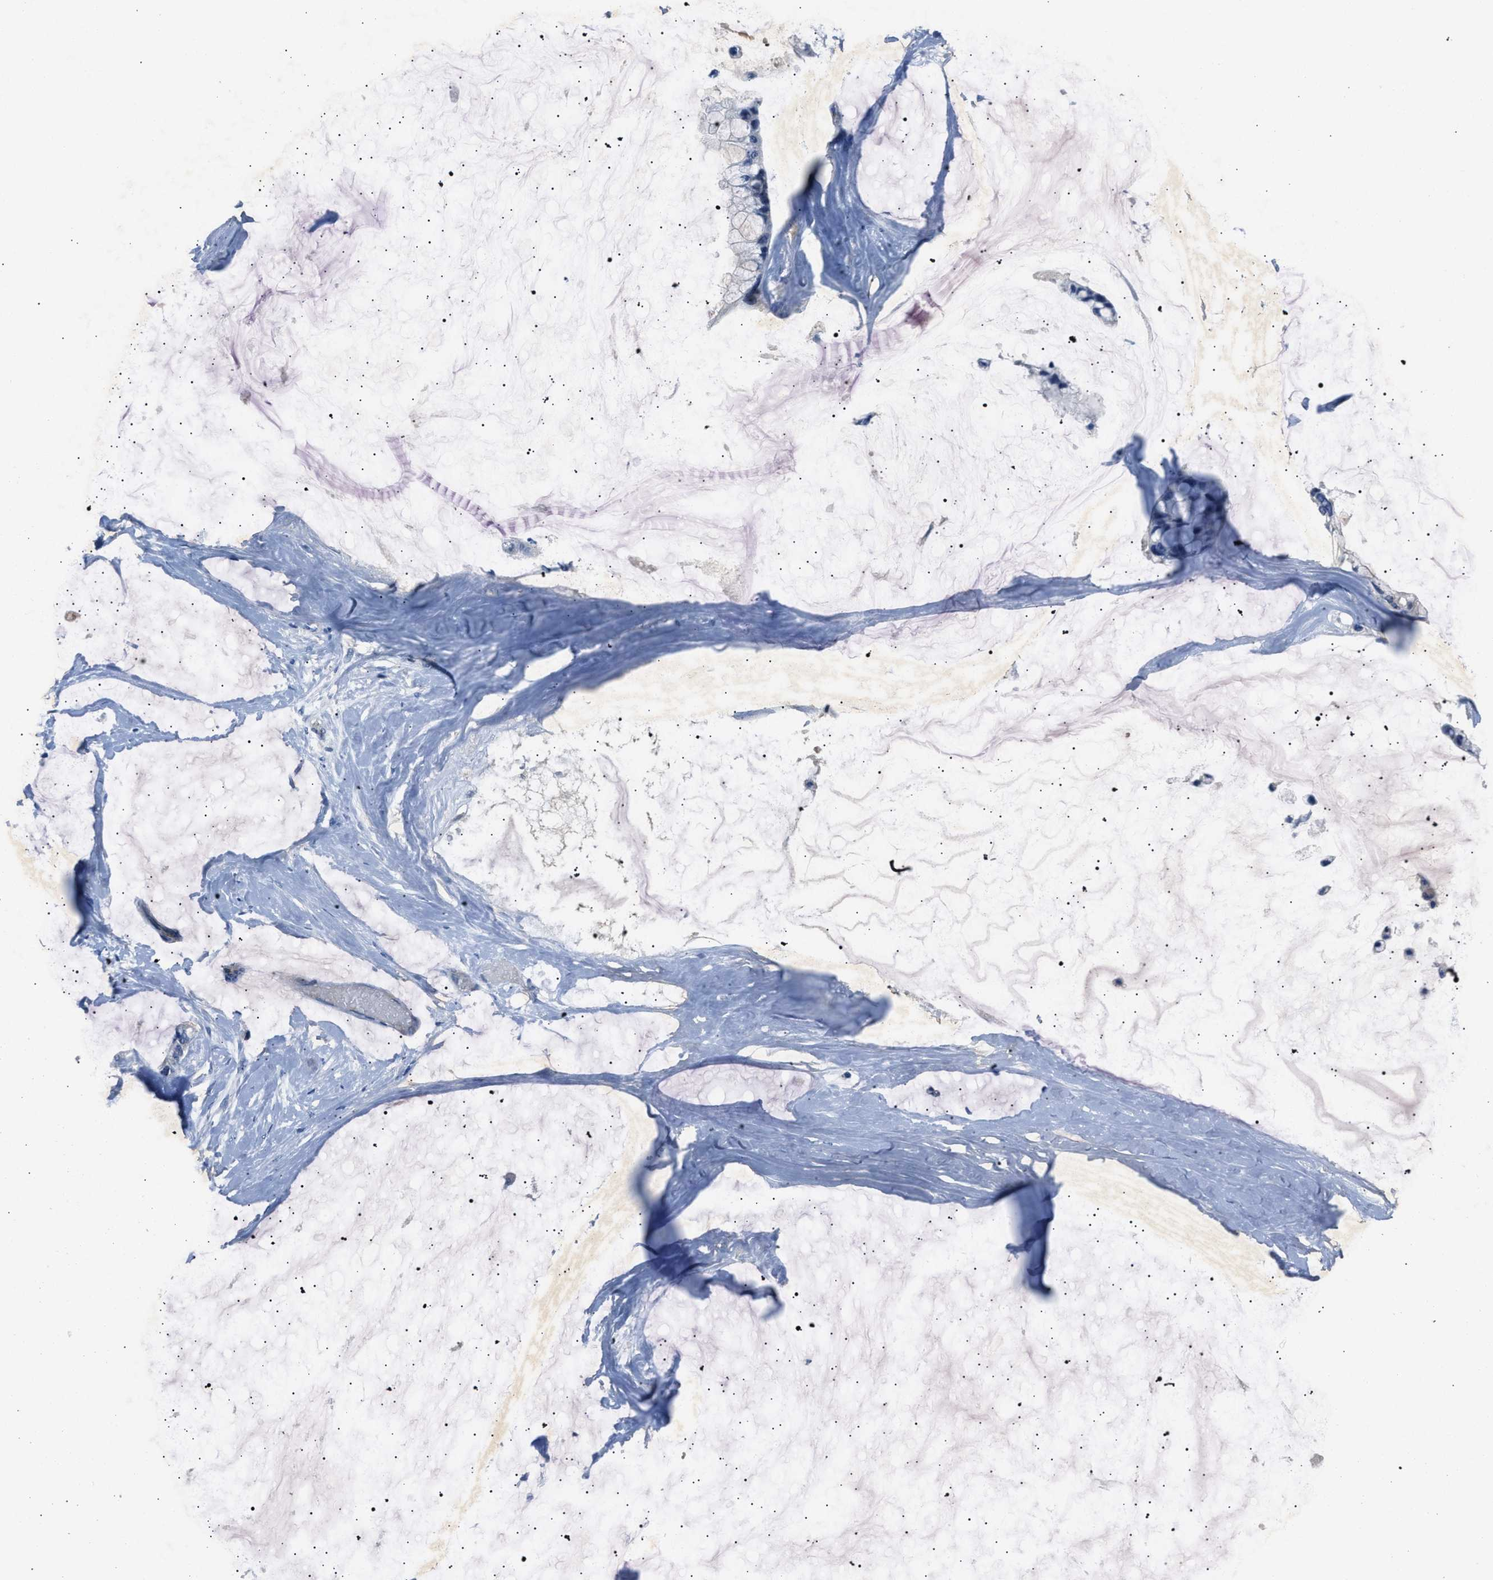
{"staining": {"intensity": "negative", "quantity": "none", "location": "none"}, "tissue": "ovarian cancer", "cell_type": "Tumor cells", "image_type": "cancer", "snomed": [{"axis": "morphology", "description": "Cystadenocarcinoma, mucinous, NOS"}, {"axis": "topography", "description": "Ovary"}], "caption": "Immunohistochemistry image of human ovarian cancer (mucinous cystadenocarcinoma) stained for a protein (brown), which demonstrates no expression in tumor cells.", "gene": "DNAAF5", "patient": {"sex": "female", "age": 39}}